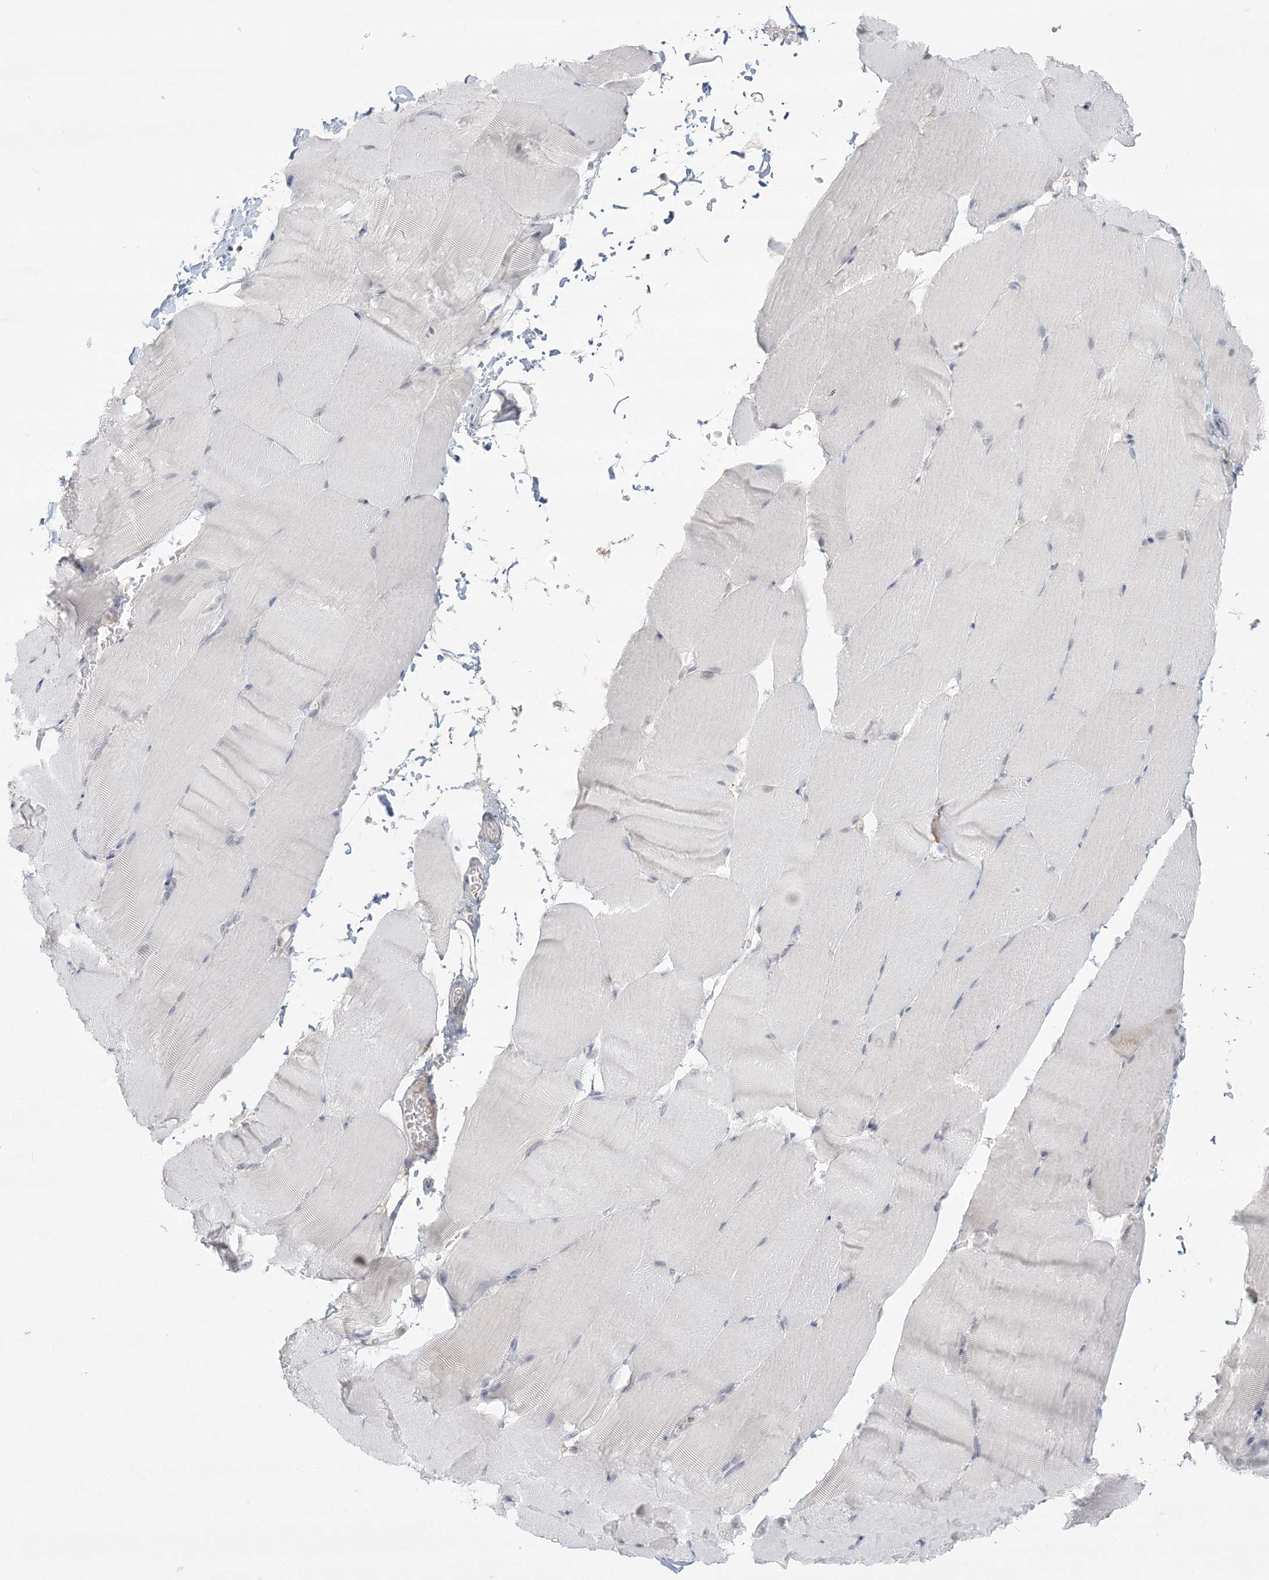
{"staining": {"intensity": "negative", "quantity": "none", "location": "none"}, "tissue": "skeletal muscle", "cell_type": "Myocytes", "image_type": "normal", "snomed": [{"axis": "morphology", "description": "Normal tissue, NOS"}, {"axis": "topography", "description": "Skeletal muscle"}, {"axis": "topography", "description": "Parathyroid gland"}], "caption": "Immunohistochemistry histopathology image of benign skeletal muscle: human skeletal muscle stained with DAB reveals no significant protein expression in myocytes. The staining was performed using DAB to visualize the protein expression in brown, while the nuclei were stained in blue with hematoxylin (Magnification: 20x).", "gene": "ANKS1A", "patient": {"sex": "female", "age": 37}}